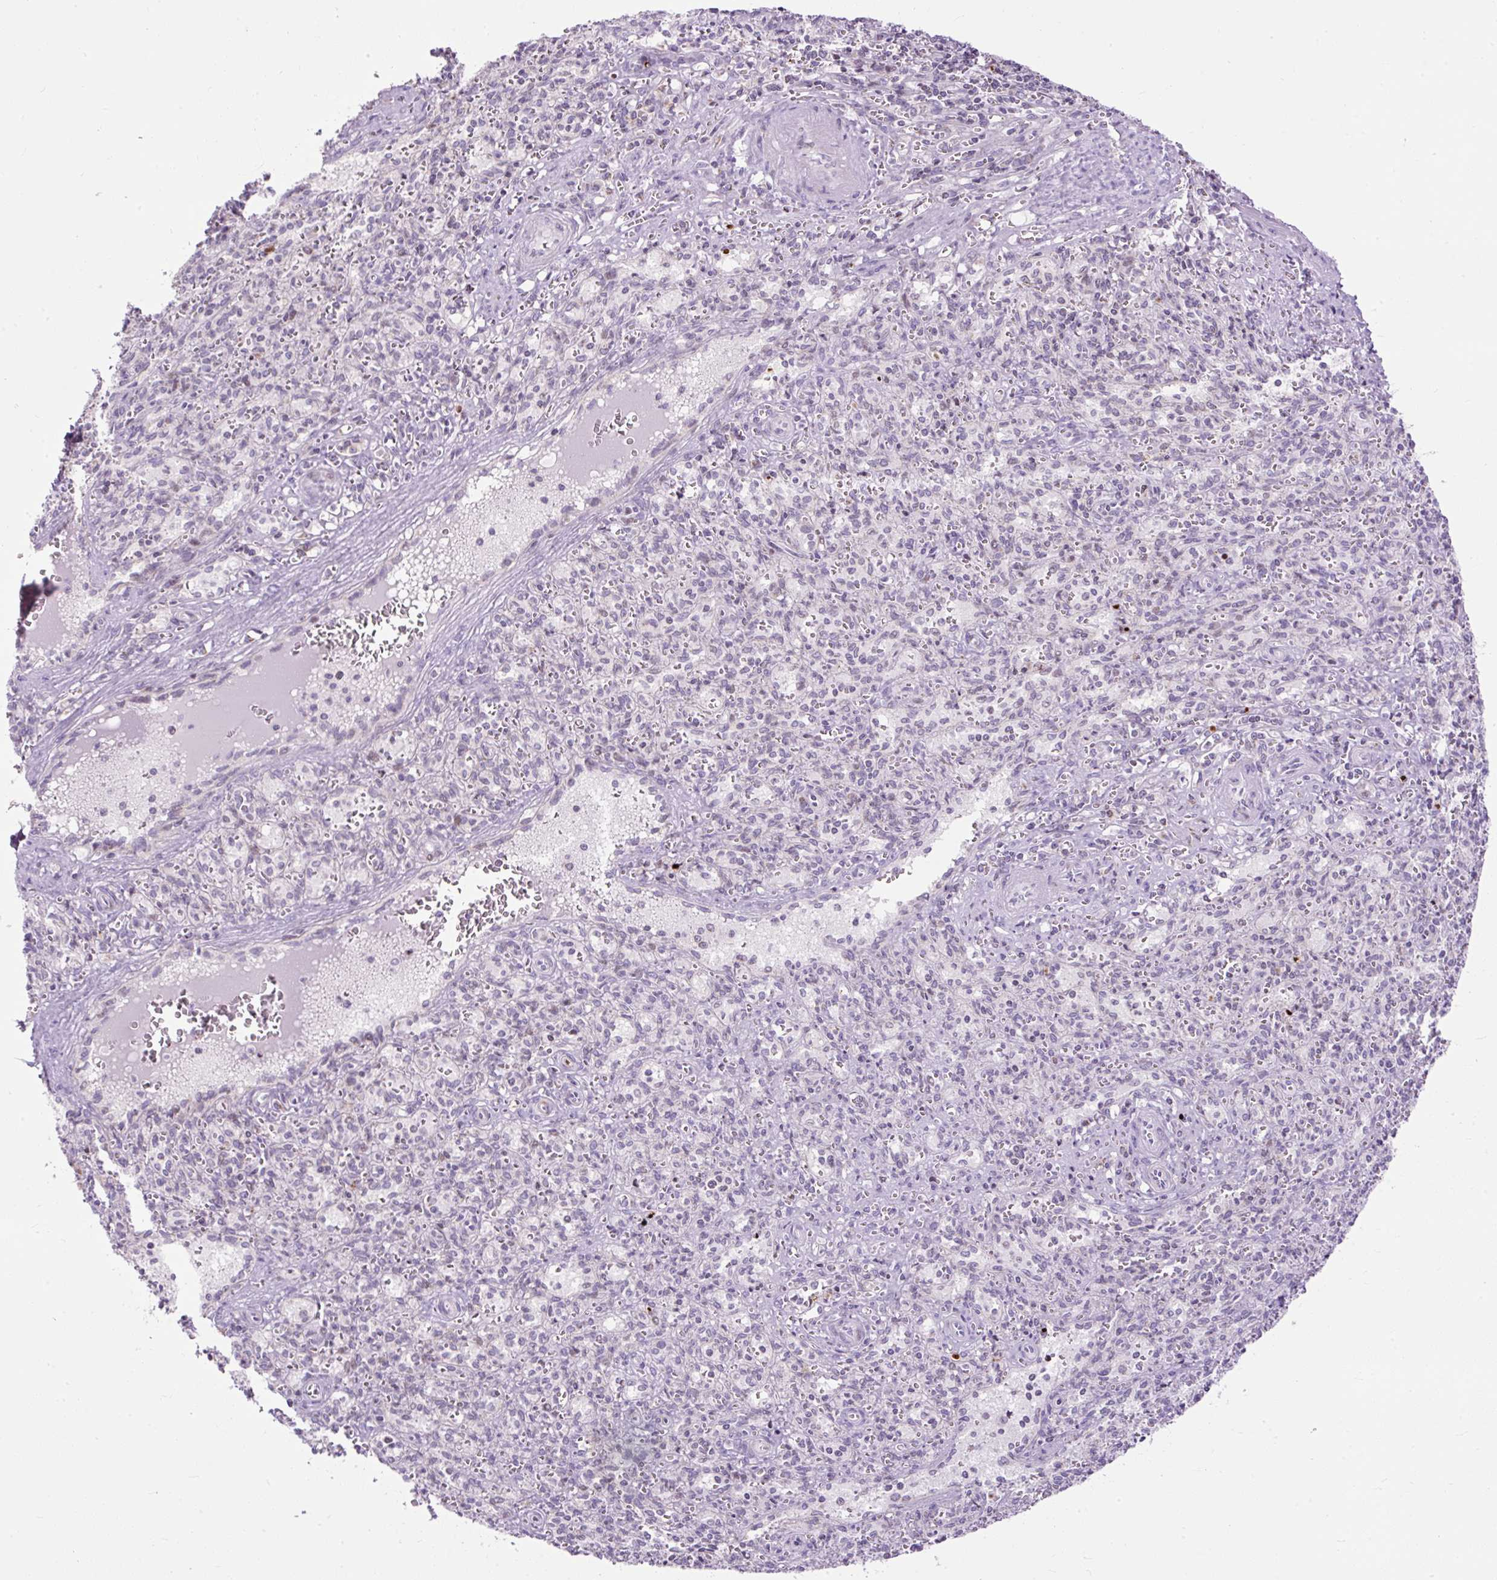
{"staining": {"intensity": "negative", "quantity": "none", "location": "none"}, "tissue": "spleen", "cell_type": "Cells in red pulp", "image_type": "normal", "snomed": [{"axis": "morphology", "description": "Normal tissue, NOS"}, {"axis": "topography", "description": "Spleen"}], "caption": "Immunohistochemical staining of normal spleen exhibits no significant expression in cells in red pulp.", "gene": "FMC1", "patient": {"sex": "female", "age": 26}}